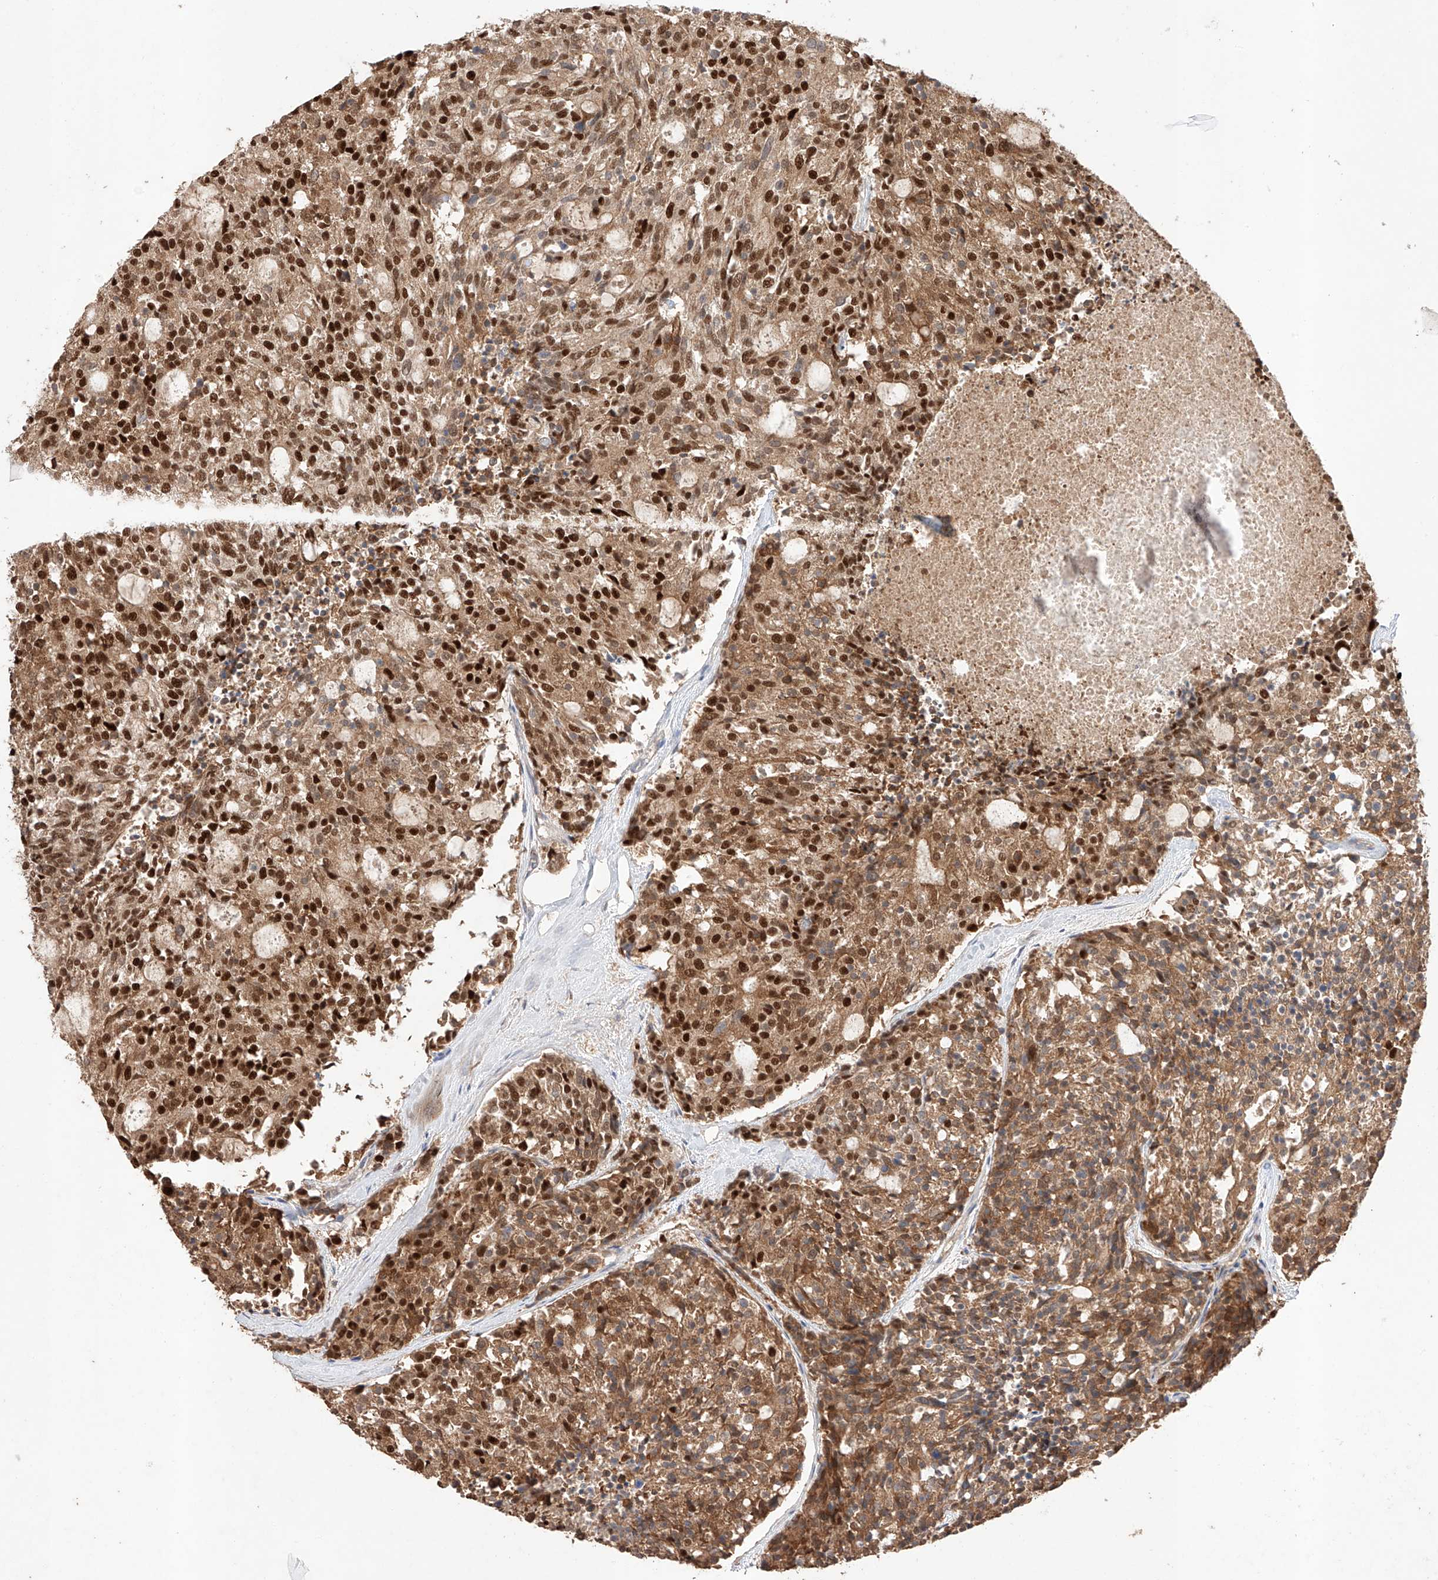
{"staining": {"intensity": "strong", "quantity": ">75%", "location": "cytoplasmic/membranous,nuclear"}, "tissue": "carcinoid", "cell_type": "Tumor cells", "image_type": "cancer", "snomed": [{"axis": "morphology", "description": "Carcinoid, malignant, NOS"}, {"axis": "topography", "description": "Pancreas"}], "caption": "Carcinoid (malignant) stained with immunohistochemistry exhibits strong cytoplasmic/membranous and nuclear positivity in about >75% of tumor cells.", "gene": "APIP", "patient": {"sex": "female", "age": 54}}